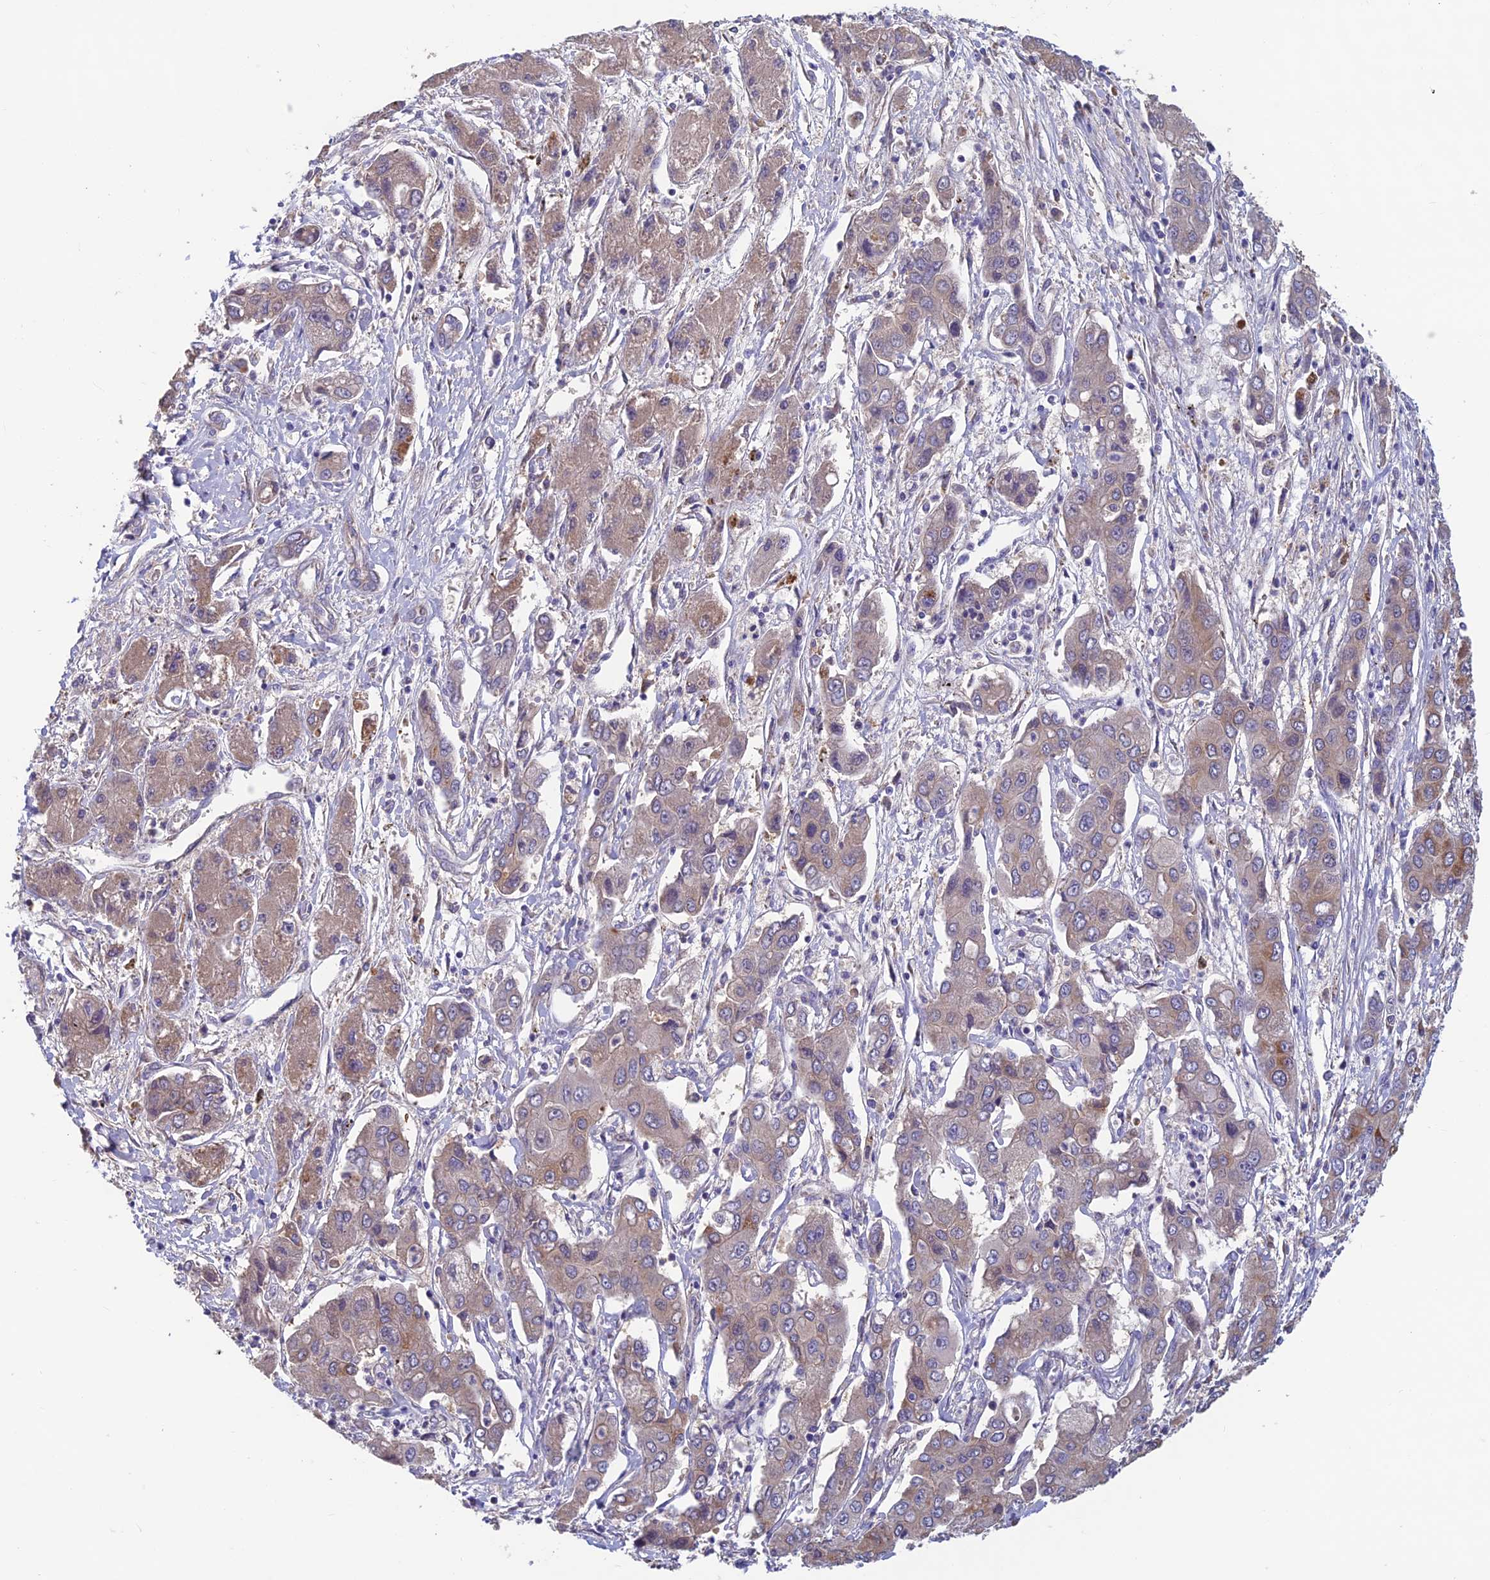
{"staining": {"intensity": "weak", "quantity": "25%-75%", "location": "cytoplasmic/membranous"}, "tissue": "liver cancer", "cell_type": "Tumor cells", "image_type": "cancer", "snomed": [{"axis": "morphology", "description": "Cholangiocarcinoma"}, {"axis": "topography", "description": "Liver"}], "caption": "This is an image of immunohistochemistry (IHC) staining of liver cancer, which shows weak positivity in the cytoplasmic/membranous of tumor cells.", "gene": "HECA", "patient": {"sex": "male", "age": 67}}